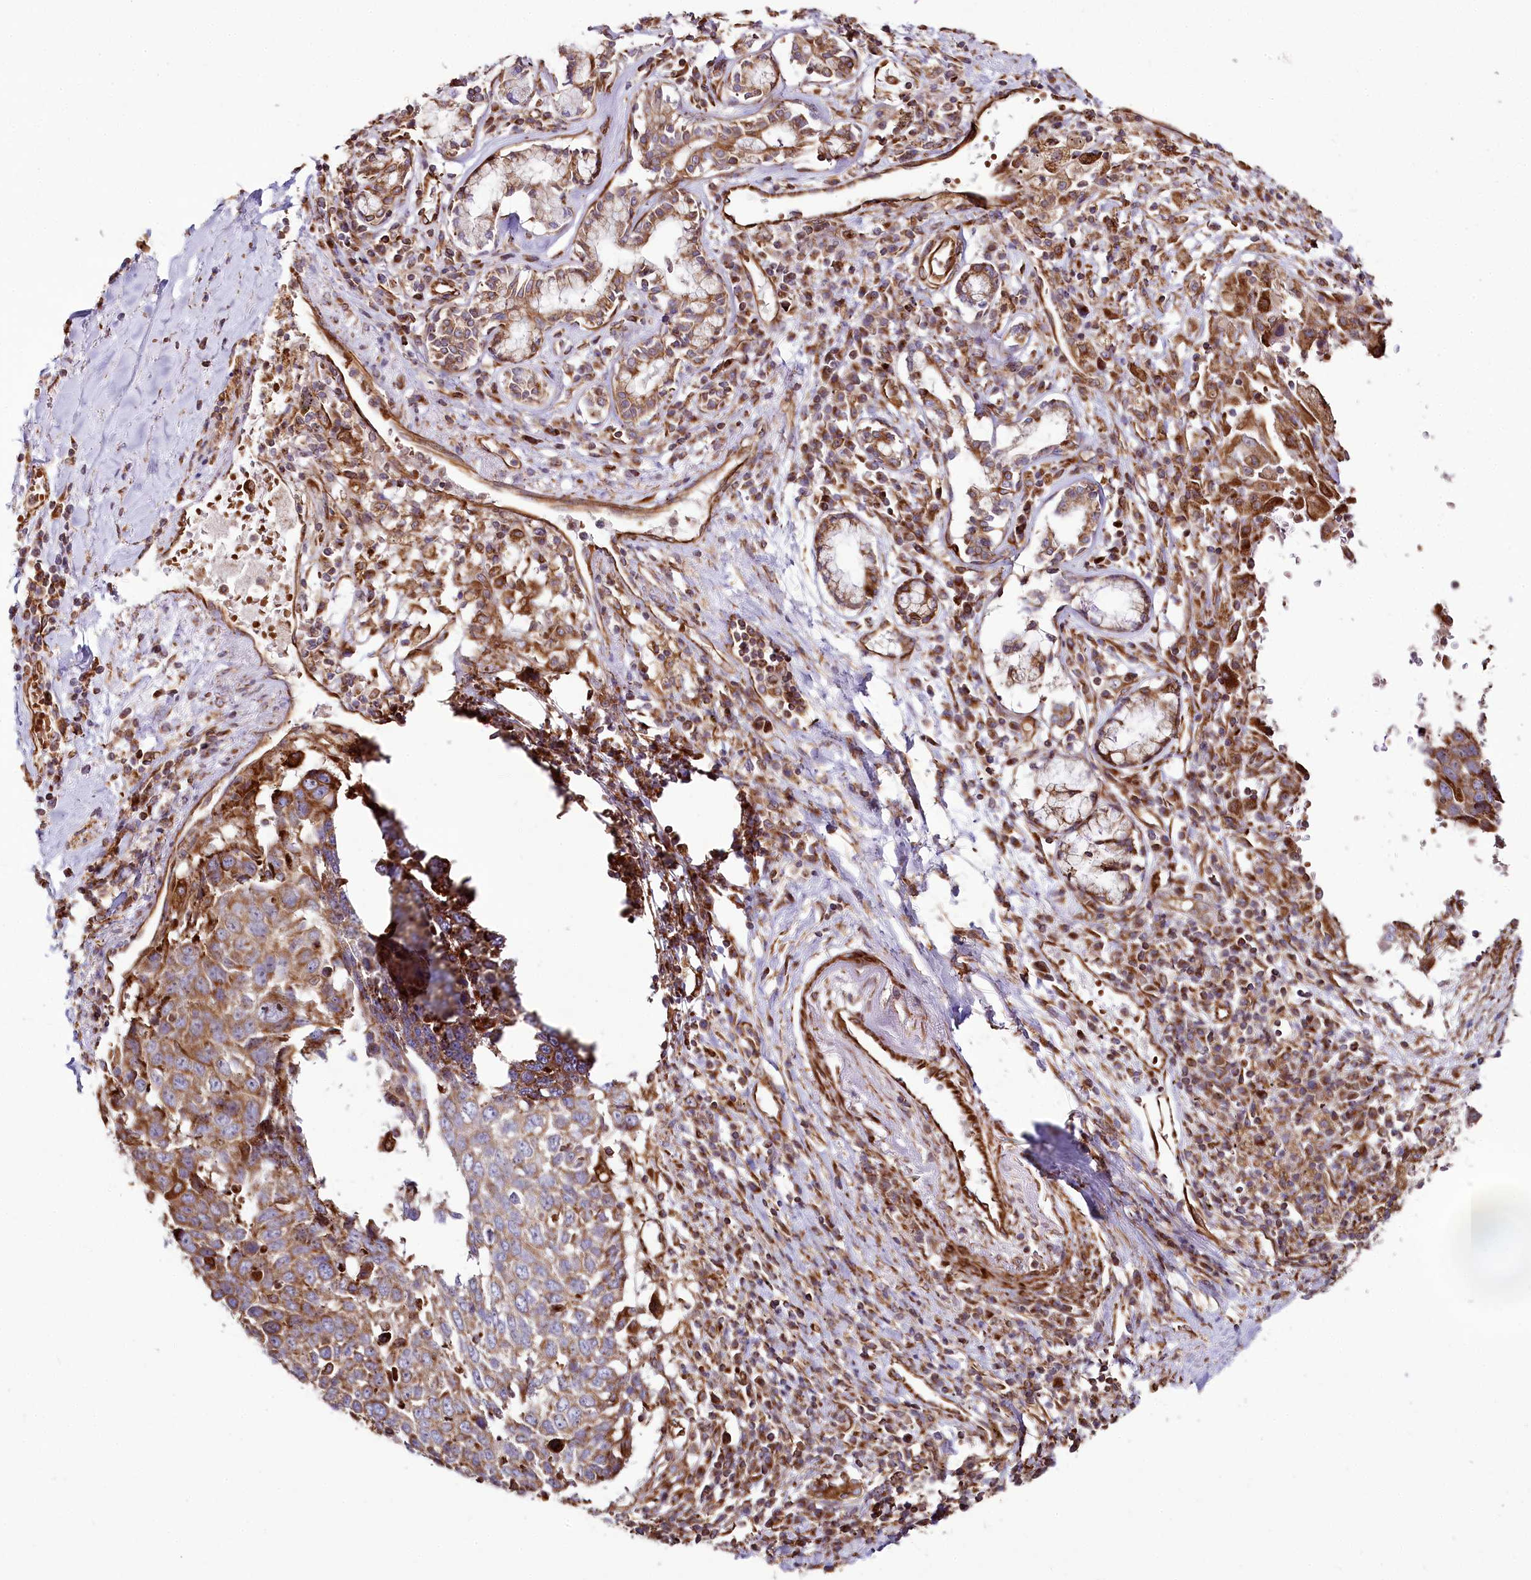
{"staining": {"intensity": "moderate", "quantity": ">75%", "location": "cytoplasmic/membranous"}, "tissue": "lung cancer", "cell_type": "Tumor cells", "image_type": "cancer", "snomed": [{"axis": "morphology", "description": "Squamous cell carcinoma, NOS"}, {"axis": "topography", "description": "Lung"}], "caption": "Lung squamous cell carcinoma stained with IHC exhibits moderate cytoplasmic/membranous expression in approximately >75% of tumor cells.", "gene": "THUMPD3", "patient": {"sex": "male", "age": 66}}